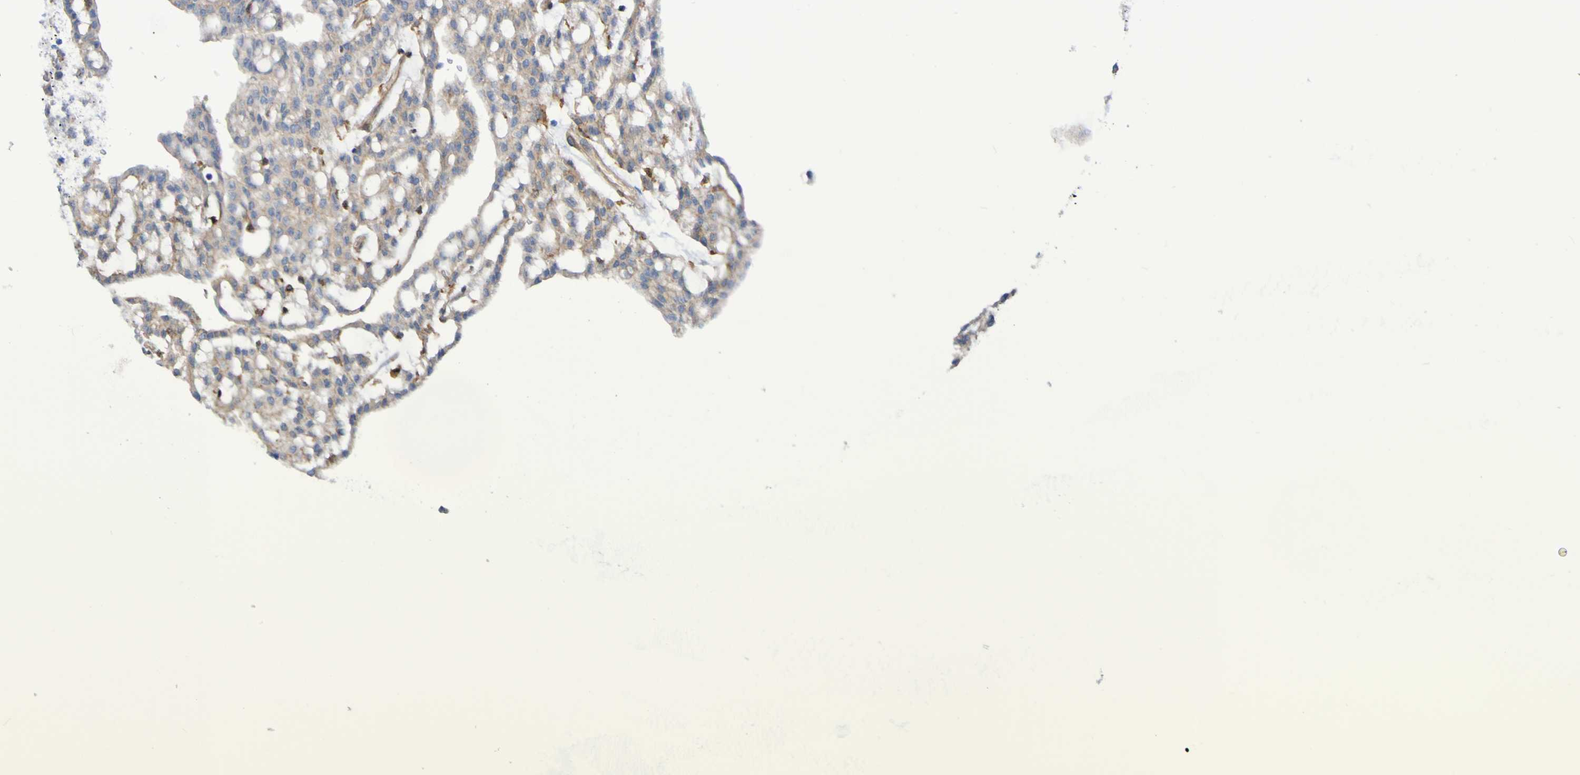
{"staining": {"intensity": "weak", "quantity": ">75%", "location": "cytoplasmic/membranous"}, "tissue": "renal cancer", "cell_type": "Tumor cells", "image_type": "cancer", "snomed": [{"axis": "morphology", "description": "Adenocarcinoma, NOS"}, {"axis": "topography", "description": "Kidney"}], "caption": "This micrograph shows IHC staining of adenocarcinoma (renal), with low weak cytoplasmic/membranous positivity in approximately >75% of tumor cells.", "gene": "SCRG1", "patient": {"sex": "male", "age": 63}}